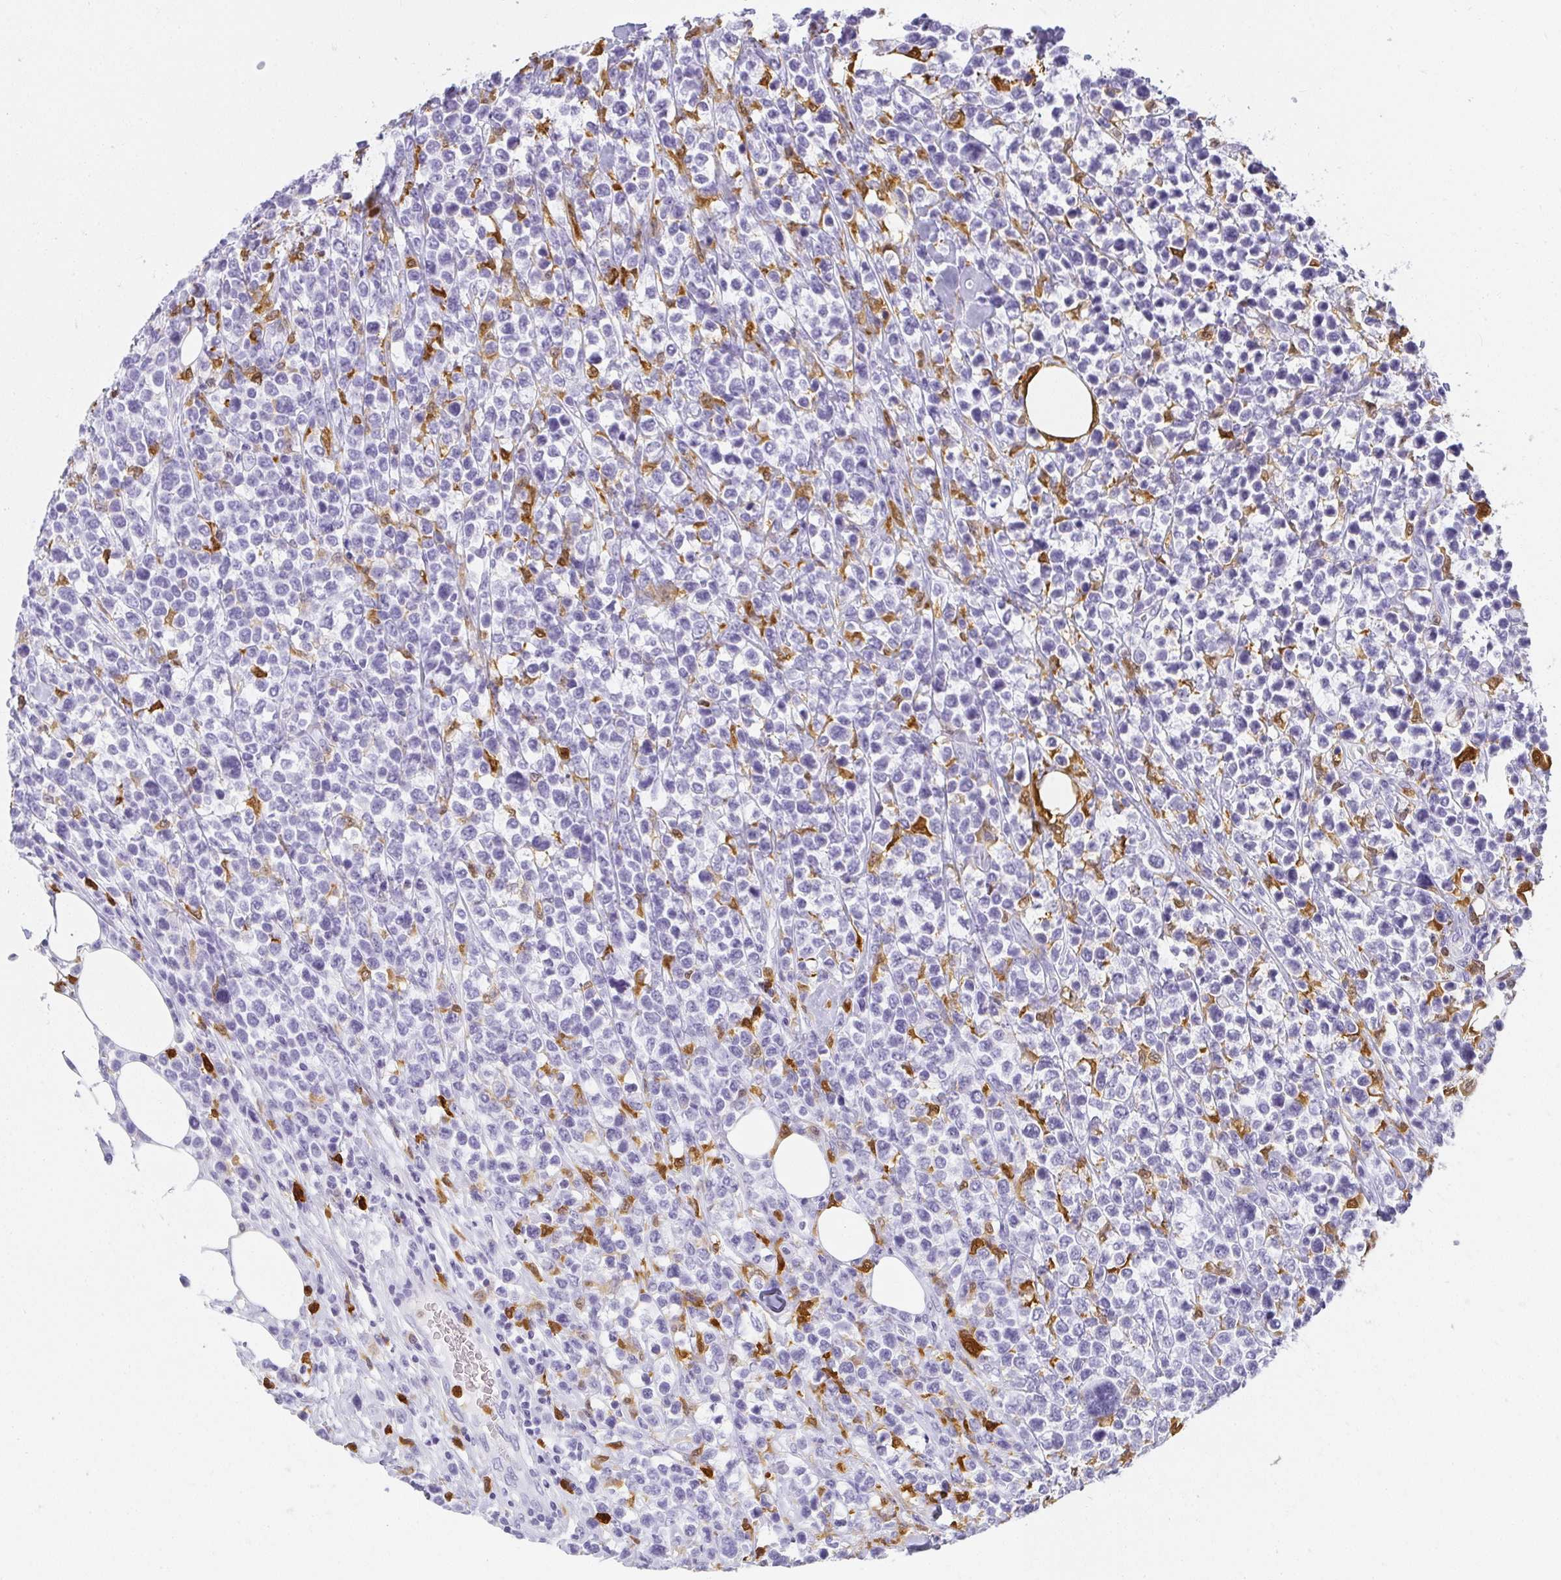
{"staining": {"intensity": "negative", "quantity": "none", "location": "none"}, "tissue": "lymphoma", "cell_type": "Tumor cells", "image_type": "cancer", "snomed": [{"axis": "morphology", "description": "Malignant lymphoma, non-Hodgkin's type, High grade"}, {"axis": "topography", "description": "Soft tissue"}], "caption": "The photomicrograph shows no significant staining in tumor cells of lymphoma.", "gene": "HK3", "patient": {"sex": "female", "age": 56}}